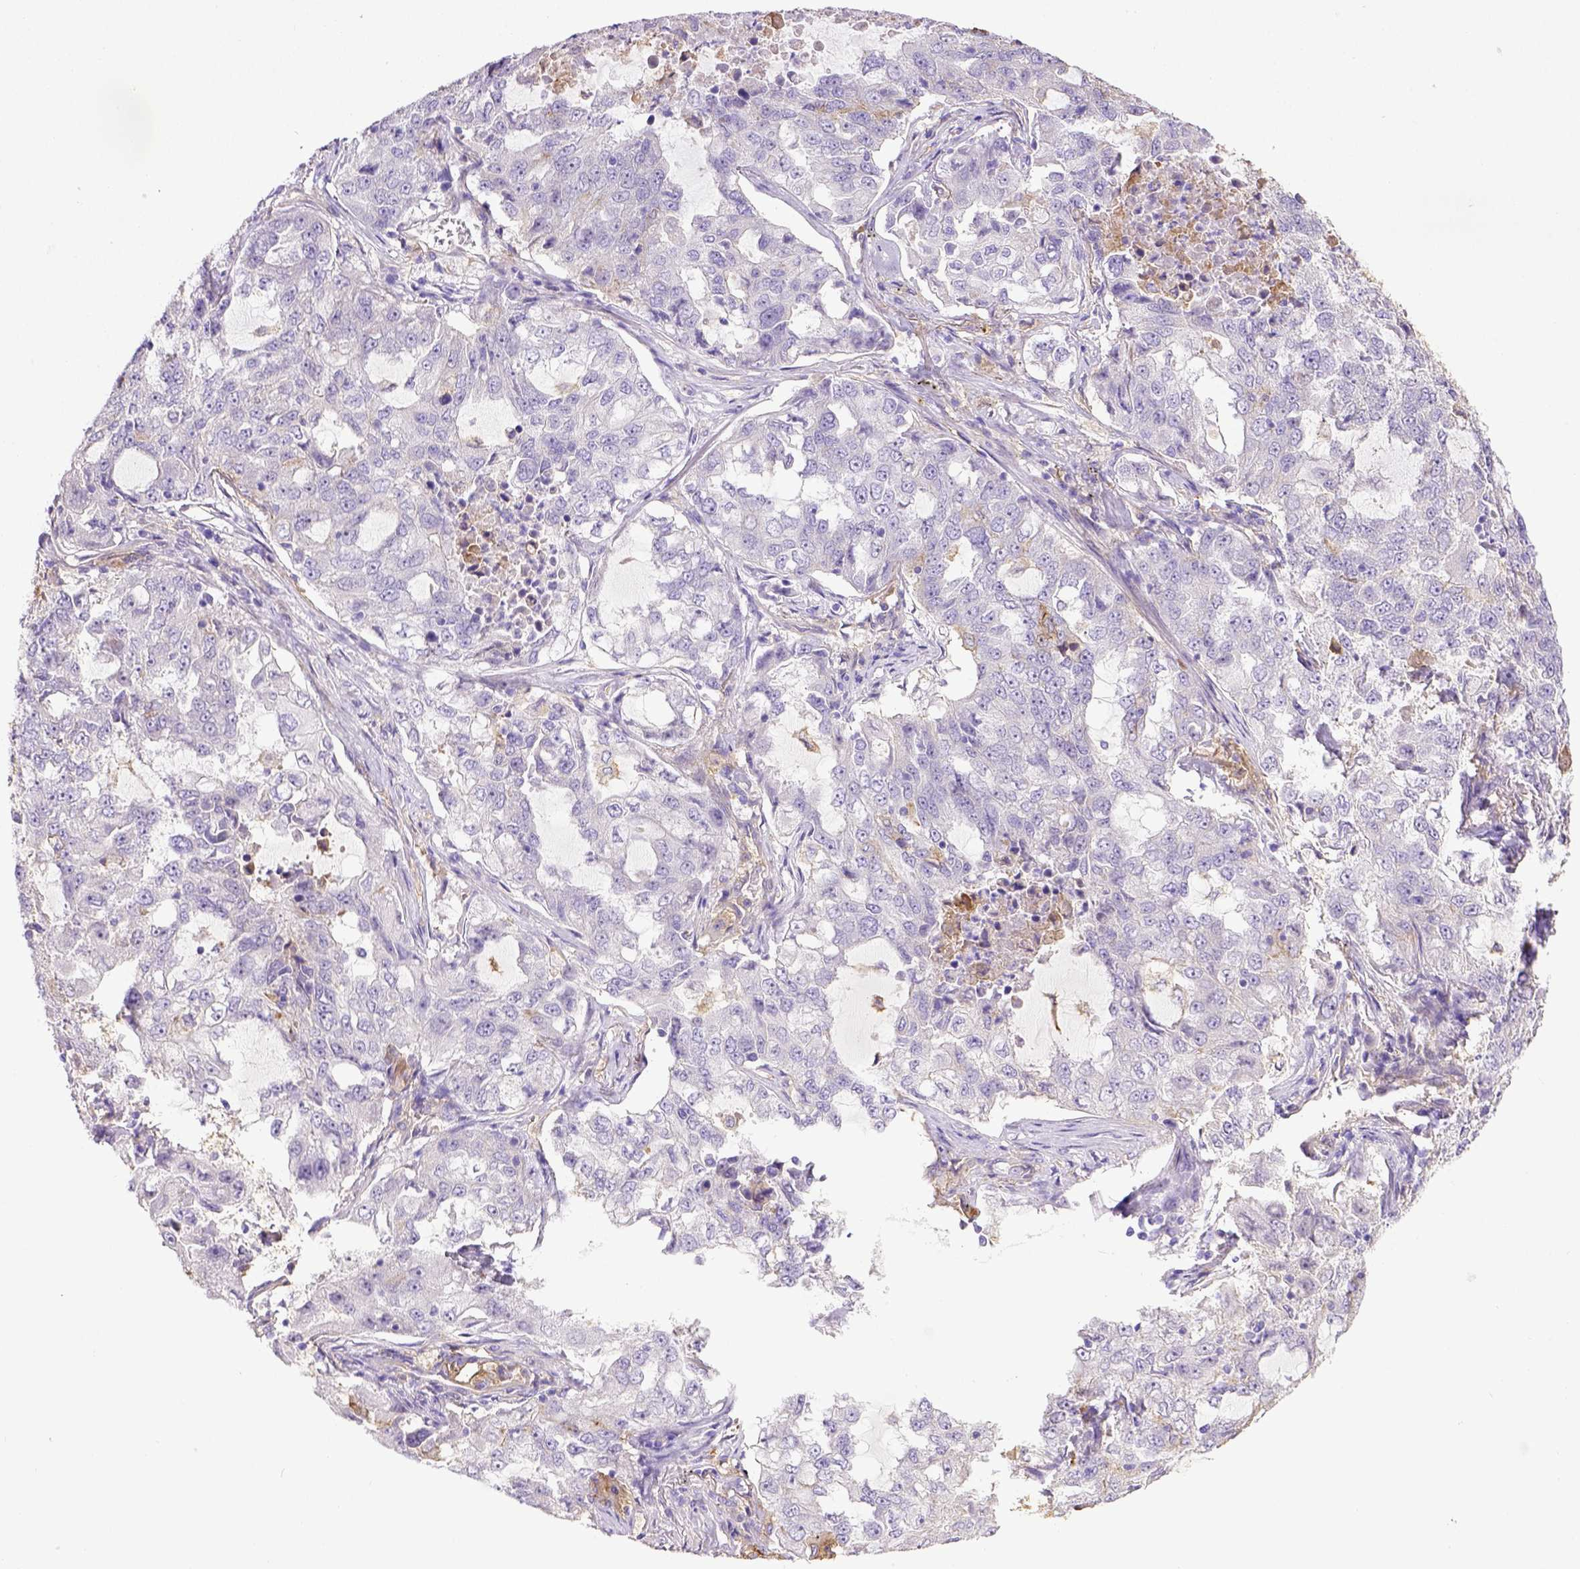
{"staining": {"intensity": "negative", "quantity": "none", "location": "none"}, "tissue": "lung cancer", "cell_type": "Tumor cells", "image_type": "cancer", "snomed": [{"axis": "morphology", "description": "Adenocarcinoma, NOS"}, {"axis": "topography", "description": "Lung"}], "caption": "IHC micrograph of lung adenocarcinoma stained for a protein (brown), which reveals no staining in tumor cells. (DAB (3,3'-diaminobenzidine) immunohistochemistry (IHC) with hematoxylin counter stain).", "gene": "CD40", "patient": {"sex": "female", "age": 61}}